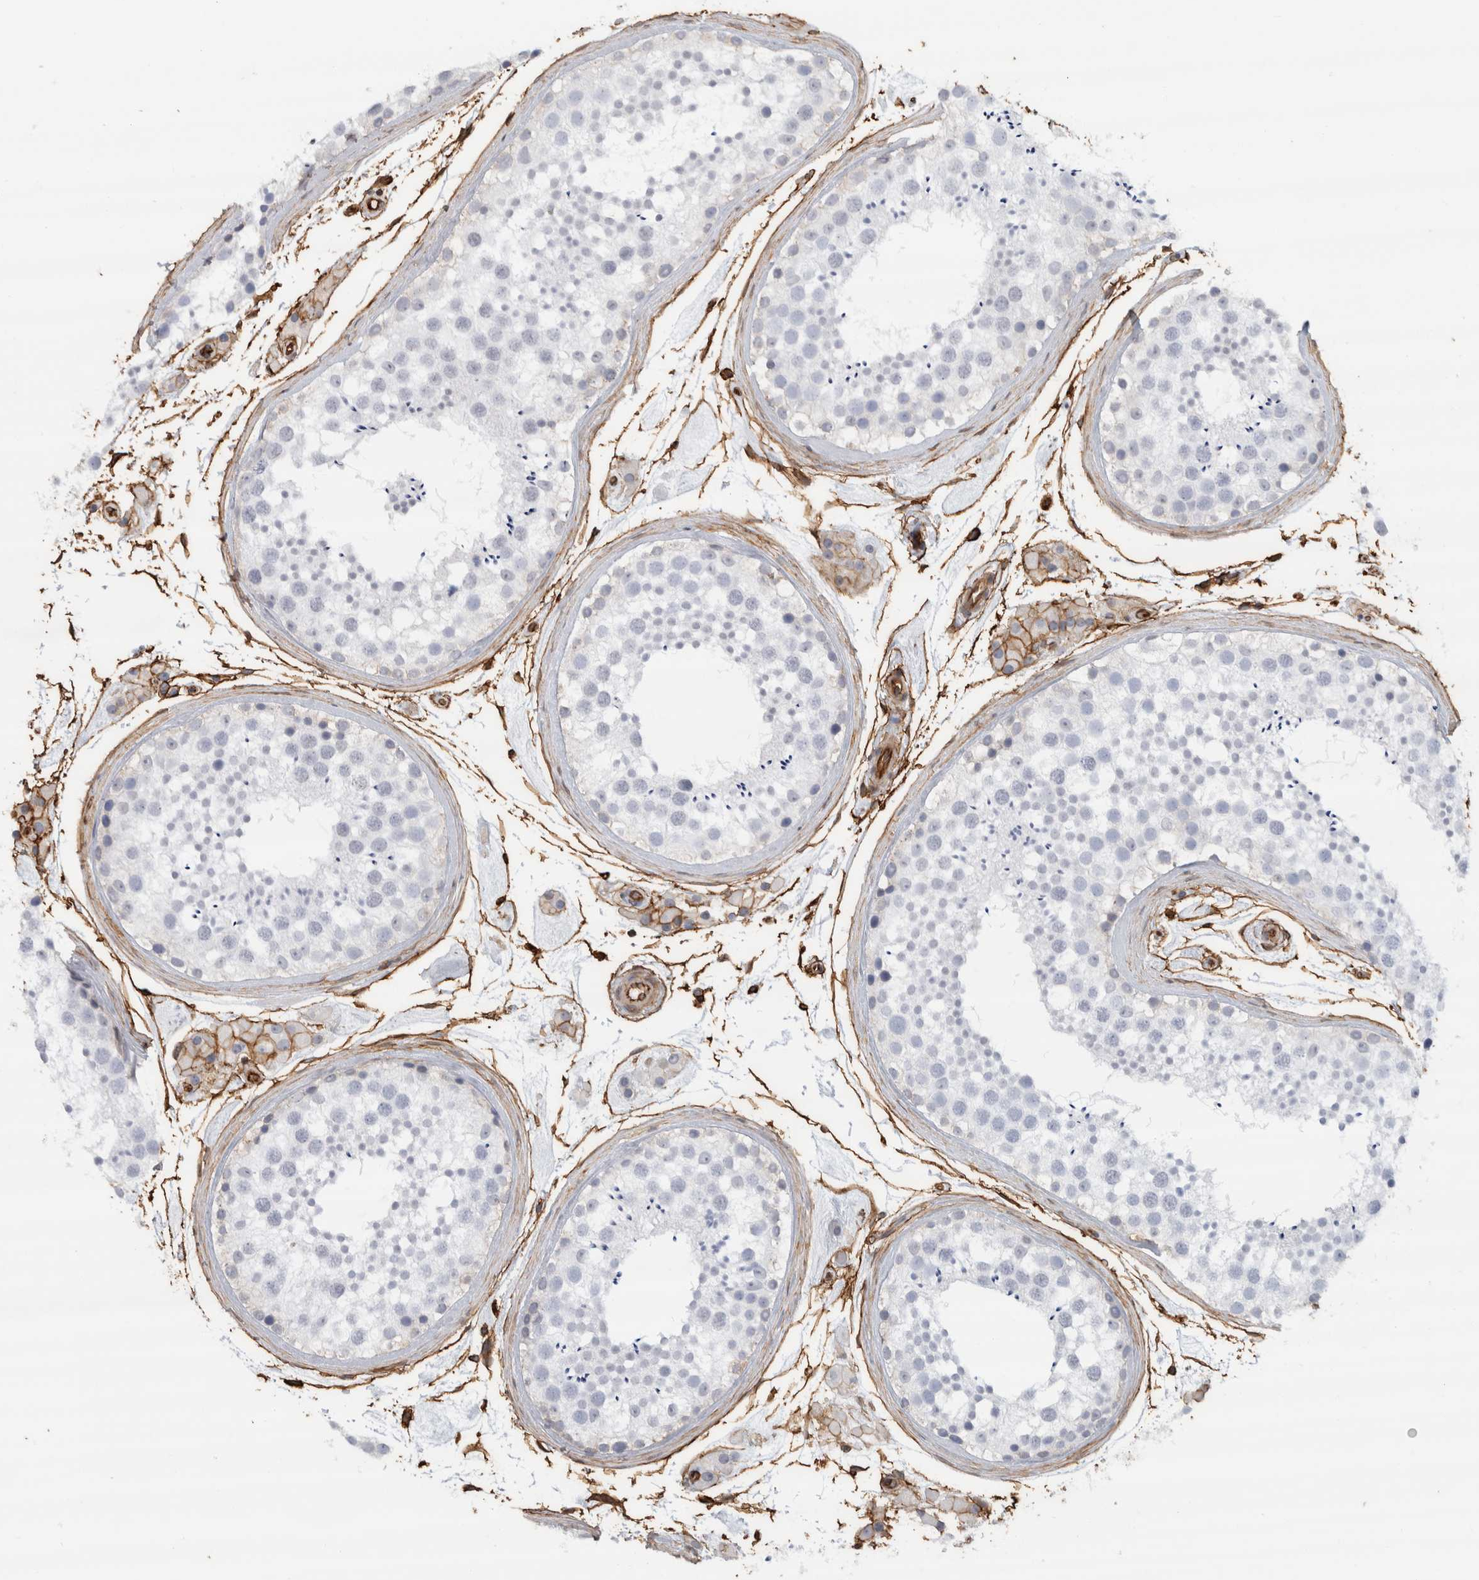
{"staining": {"intensity": "negative", "quantity": "none", "location": "none"}, "tissue": "testis", "cell_type": "Cells in seminiferous ducts", "image_type": "normal", "snomed": [{"axis": "morphology", "description": "Normal tissue, NOS"}, {"axis": "topography", "description": "Testis"}], "caption": "Immunohistochemistry (IHC) of unremarkable testis shows no expression in cells in seminiferous ducts. (Brightfield microscopy of DAB (3,3'-diaminobenzidine) IHC at high magnification).", "gene": "AHNAK", "patient": {"sex": "male", "age": 46}}